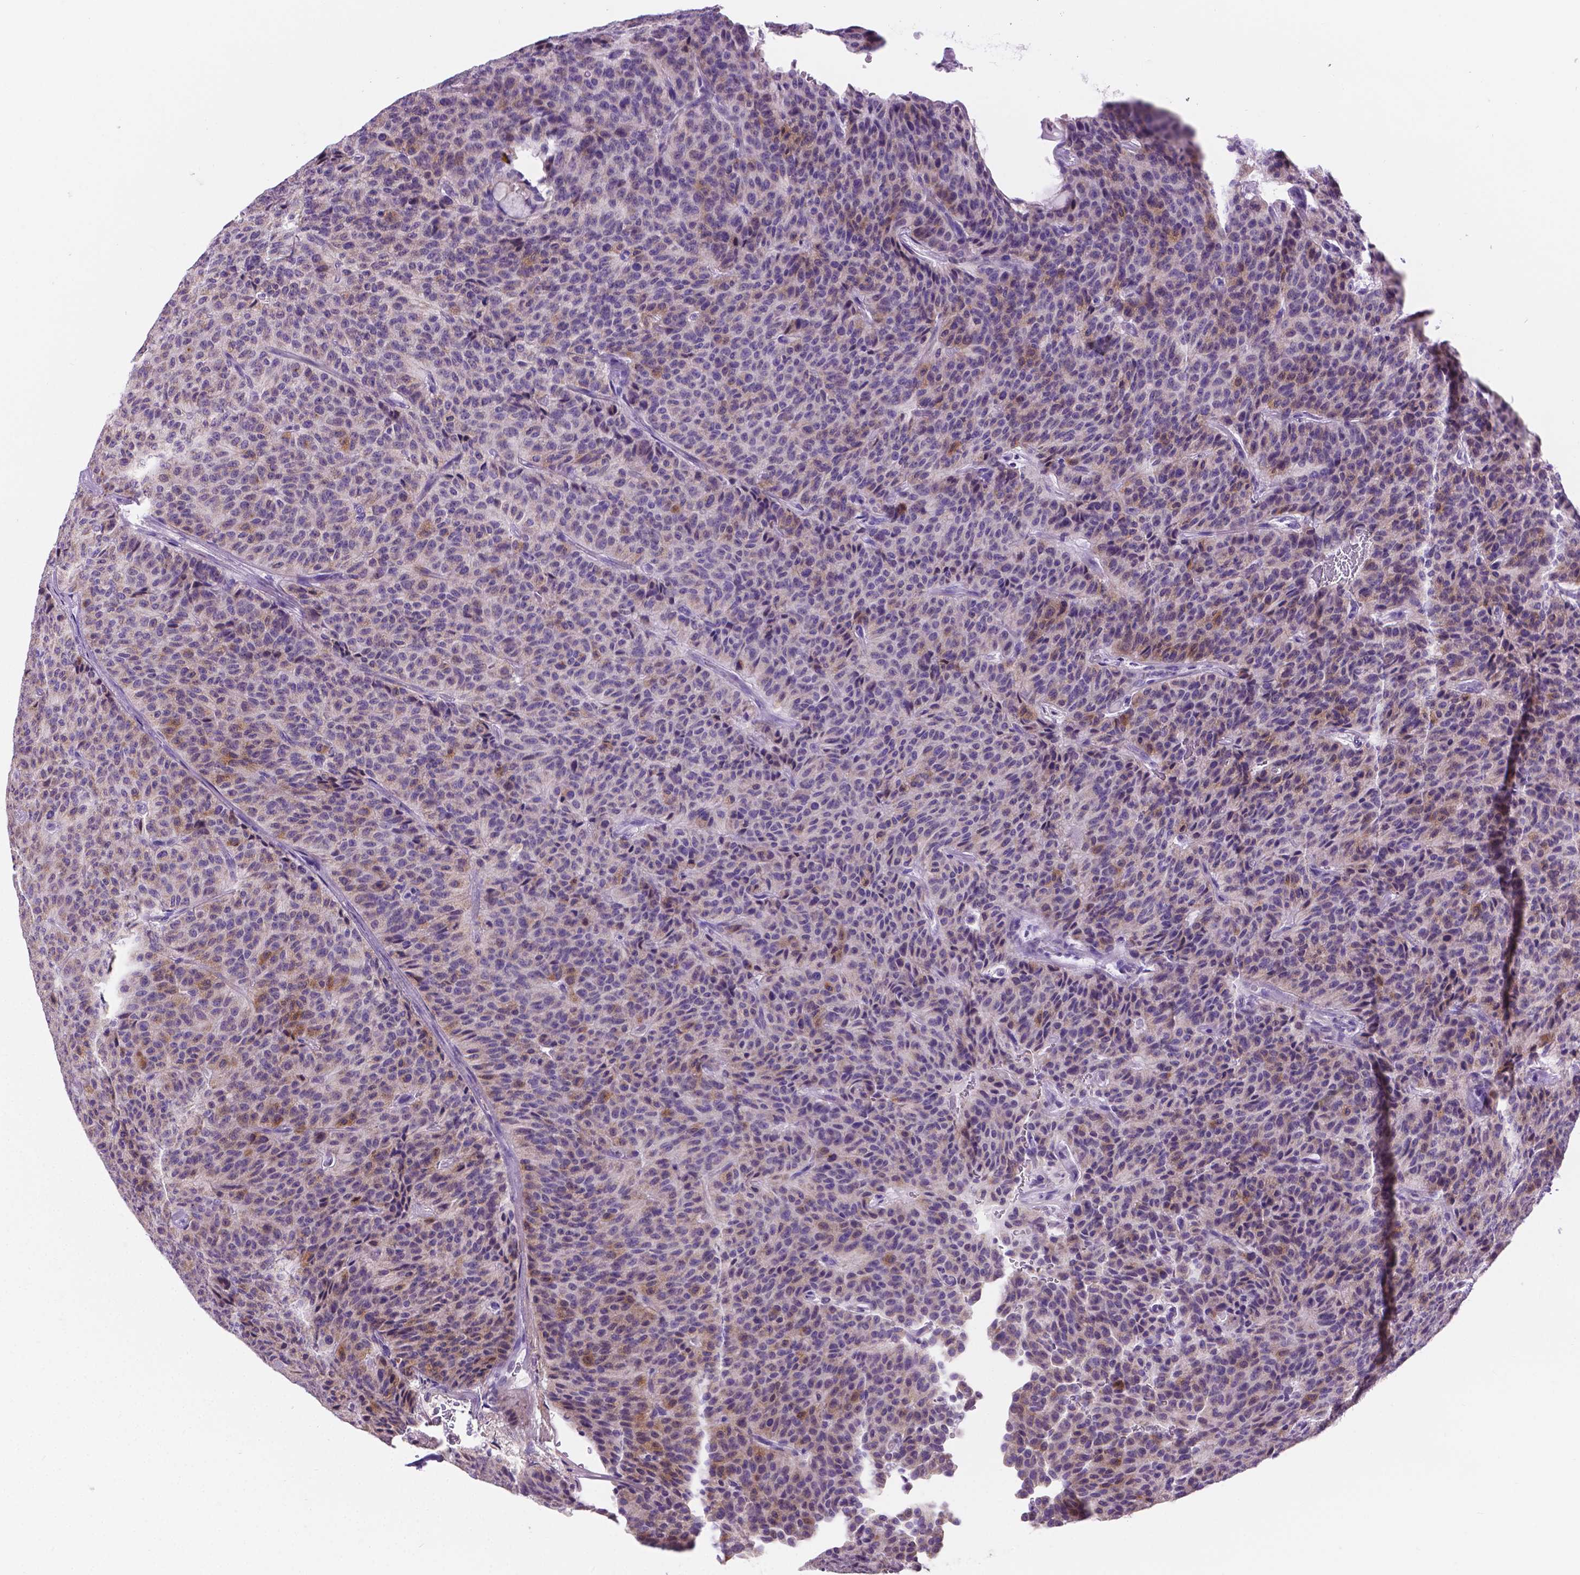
{"staining": {"intensity": "negative", "quantity": "none", "location": "none"}, "tissue": "carcinoid", "cell_type": "Tumor cells", "image_type": "cancer", "snomed": [{"axis": "morphology", "description": "Carcinoid, malignant, NOS"}, {"axis": "topography", "description": "Lung"}], "caption": "There is no significant expression in tumor cells of carcinoid.", "gene": "CSPG5", "patient": {"sex": "male", "age": 71}}